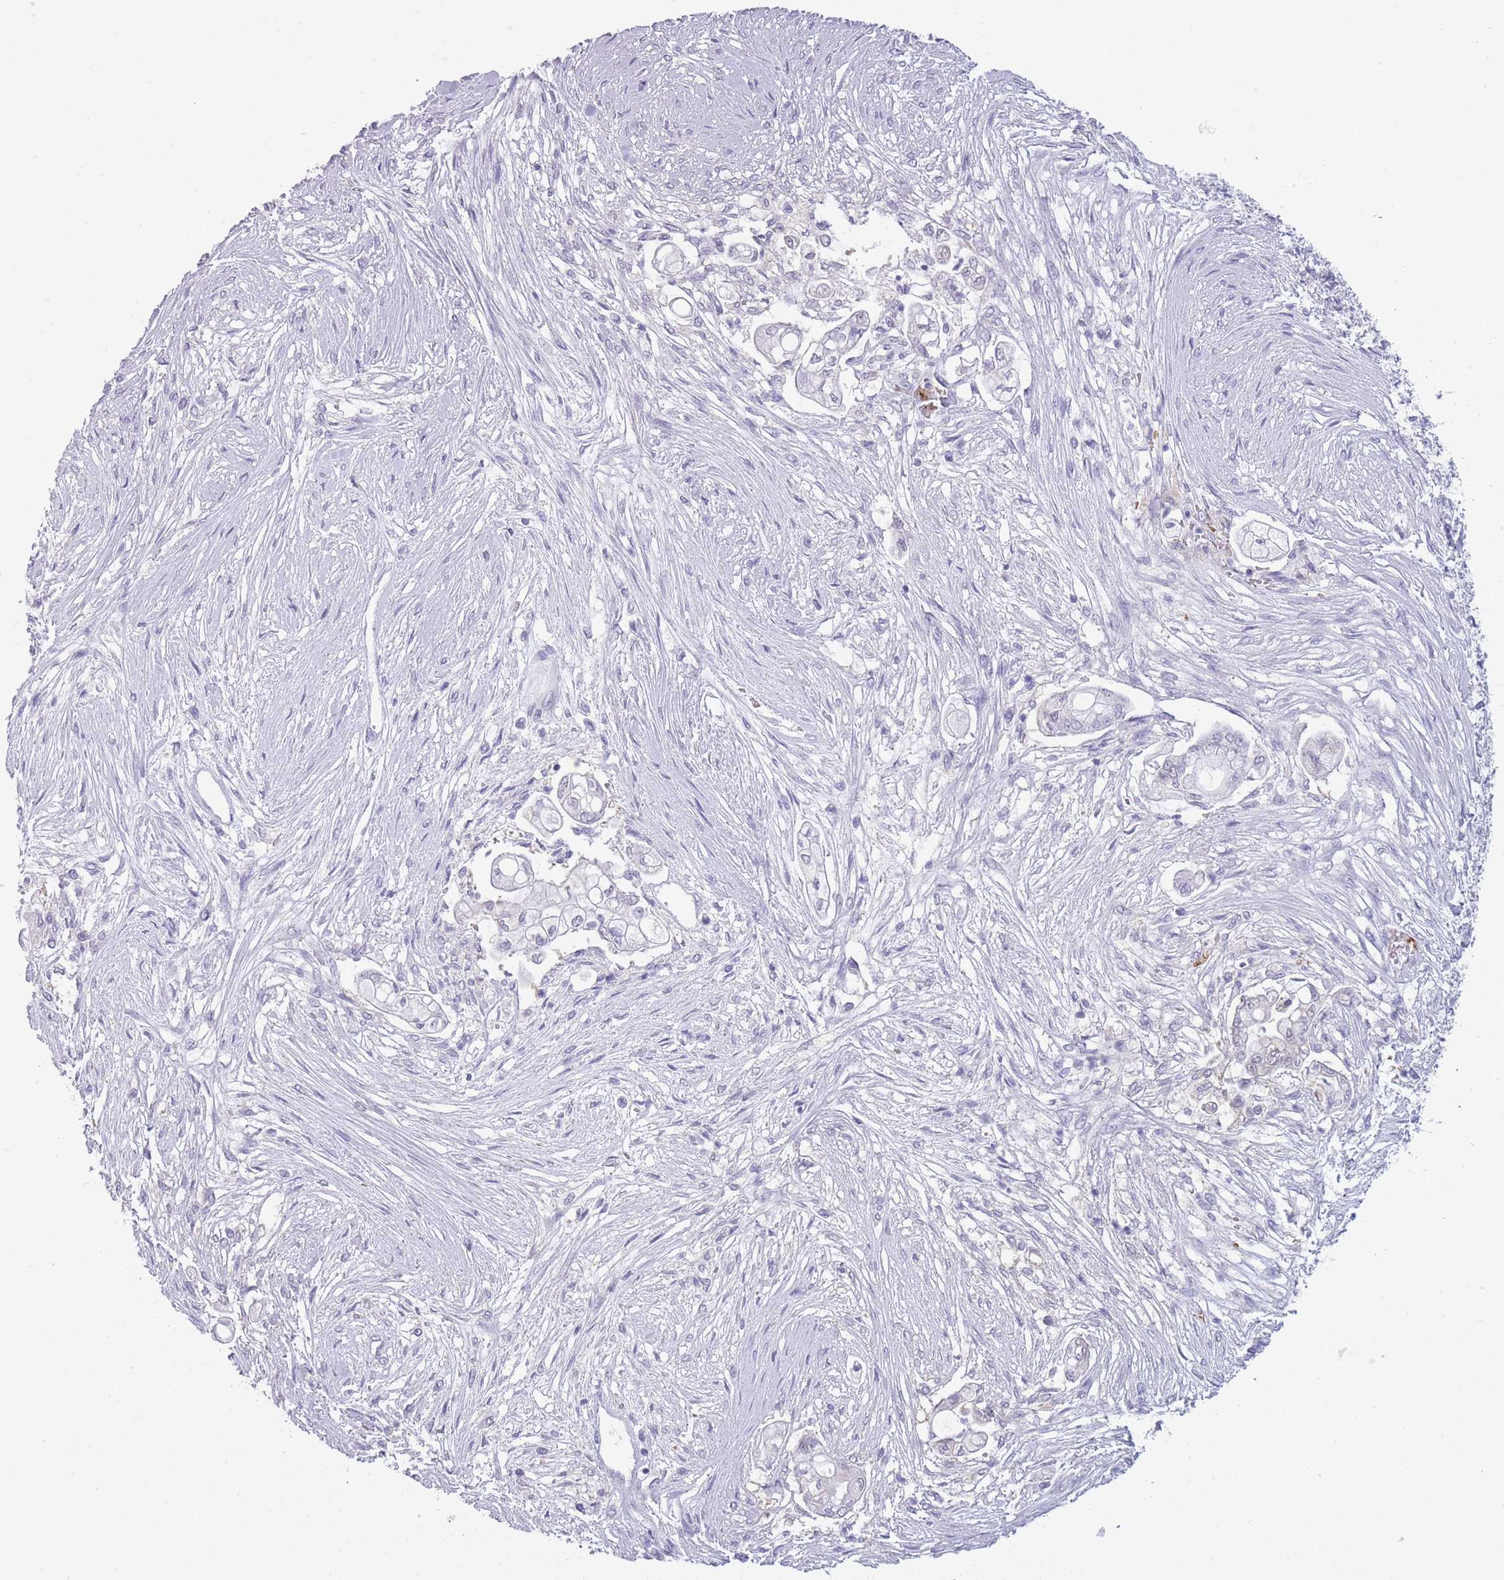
{"staining": {"intensity": "negative", "quantity": "none", "location": "none"}, "tissue": "pancreatic cancer", "cell_type": "Tumor cells", "image_type": "cancer", "snomed": [{"axis": "morphology", "description": "Adenocarcinoma, NOS"}, {"axis": "topography", "description": "Pancreas"}], "caption": "Protein analysis of pancreatic cancer (adenocarcinoma) demonstrates no significant expression in tumor cells. The staining is performed using DAB (3,3'-diaminobenzidine) brown chromogen with nuclei counter-stained in using hematoxylin.", "gene": "OR7C1", "patient": {"sex": "female", "age": 69}}